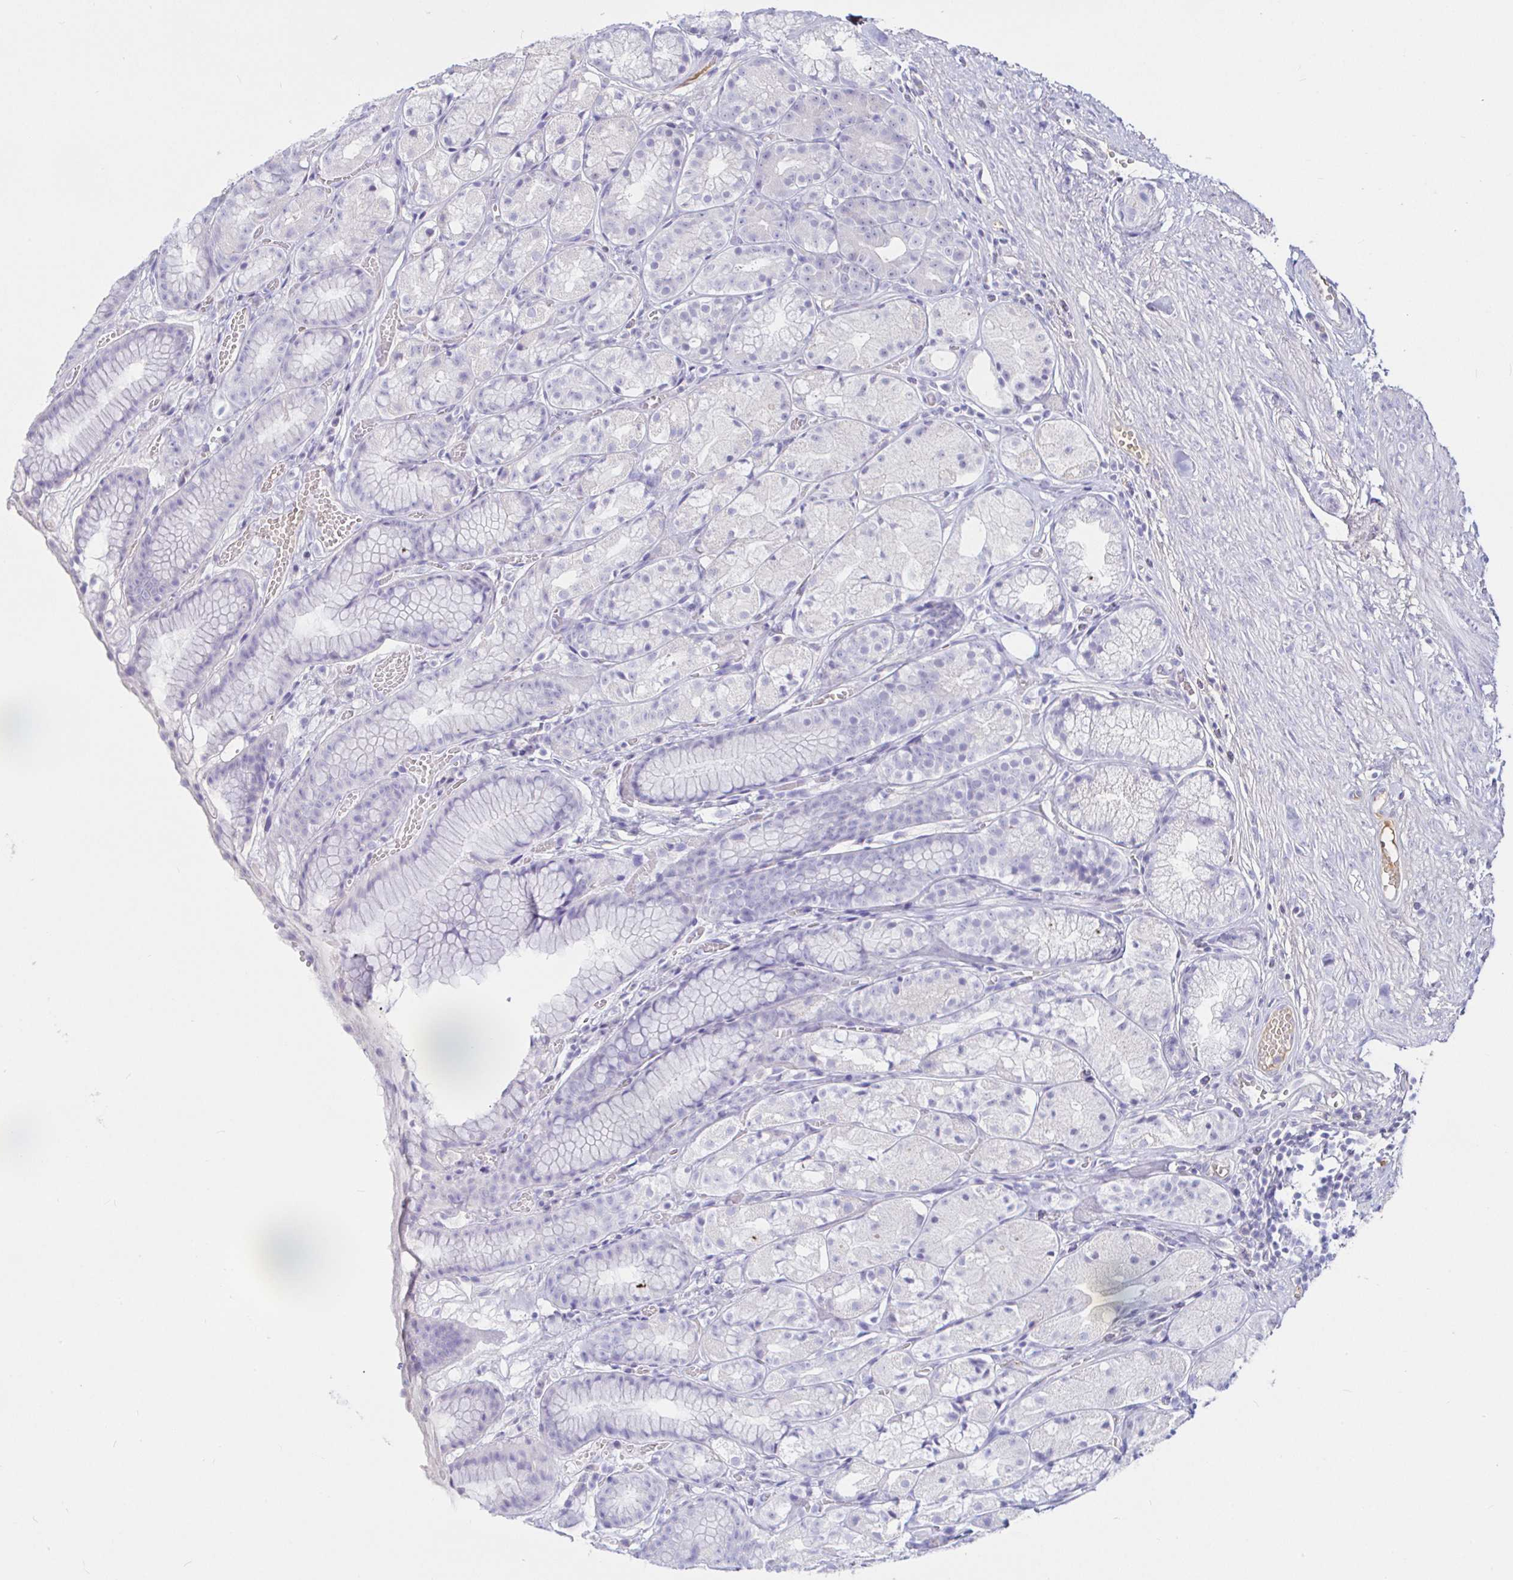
{"staining": {"intensity": "negative", "quantity": "none", "location": "none"}, "tissue": "stomach", "cell_type": "Glandular cells", "image_type": "normal", "snomed": [{"axis": "morphology", "description": "Normal tissue, NOS"}, {"axis": "topography", "description": "Stomach"}], "caption": "The IHC image has no significant expression in glandular cells of stomach.", "gene": "SAA2", "patient": {"sex": "male", "age": 70}}